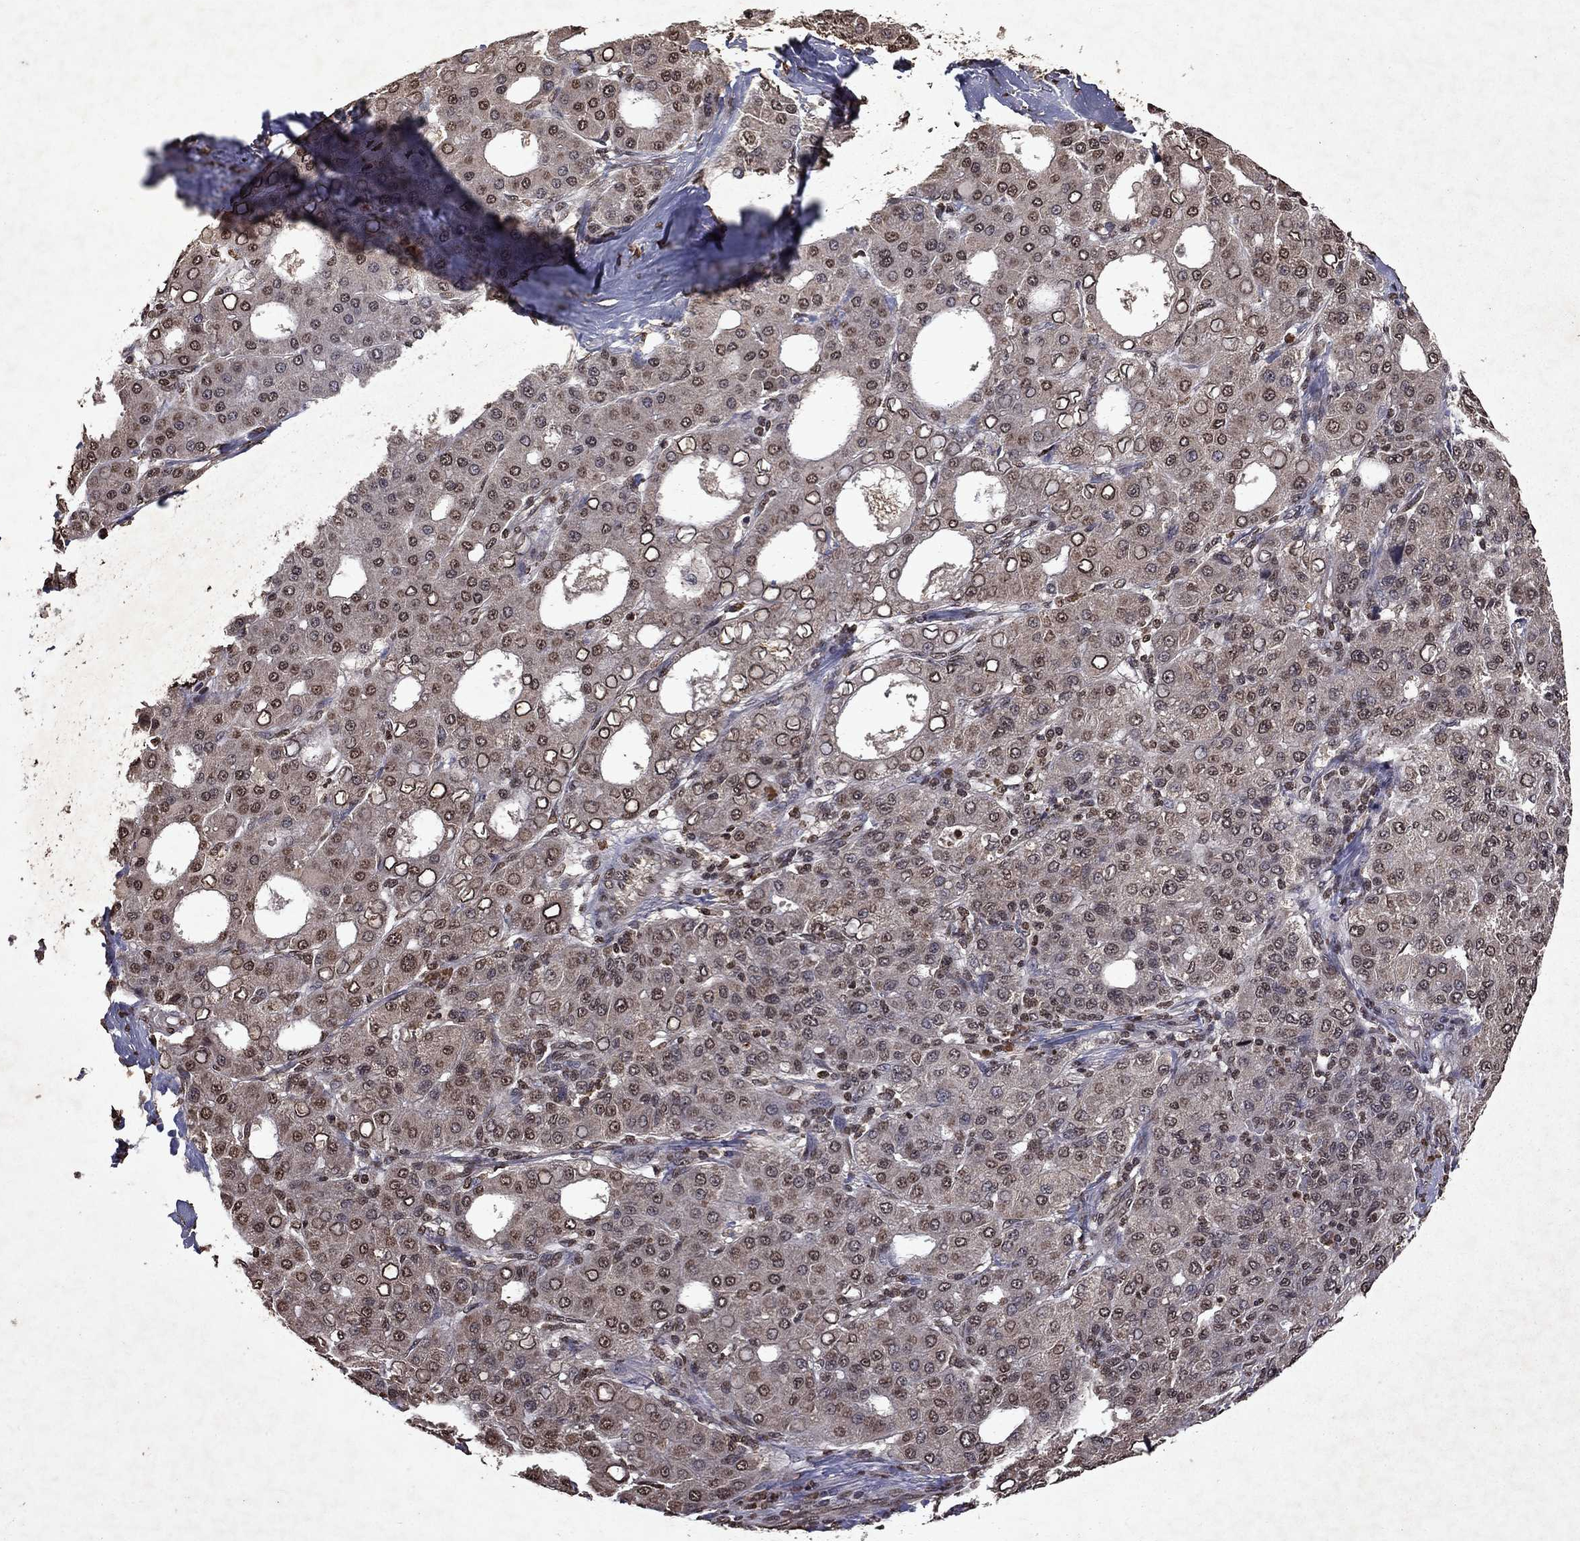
{"staining": {"intensity": "negative", "quantity": "none", "location": "none"}, "tissue": "liver cancer", "cell_type": "Tumor cells", "image_type": "cancer", "snomed": [{"axis": "morphology", "description": "Carcinoma, Hepatocellular, NOS"}, {"axis": "topography", "description": "Liver"}], "caption": "Immunohistochemistry (IHC) image of human liver cancer (hepatocellular carcinoma) stained for a protein (brown), which exhibits no positivity in tumor cells. The staining is performed using DAB brown chromogen with nuclei counter-stained in using hematoxylin.", "gene": "PIN4", "patient": {"sex": "male", "age": 65}}